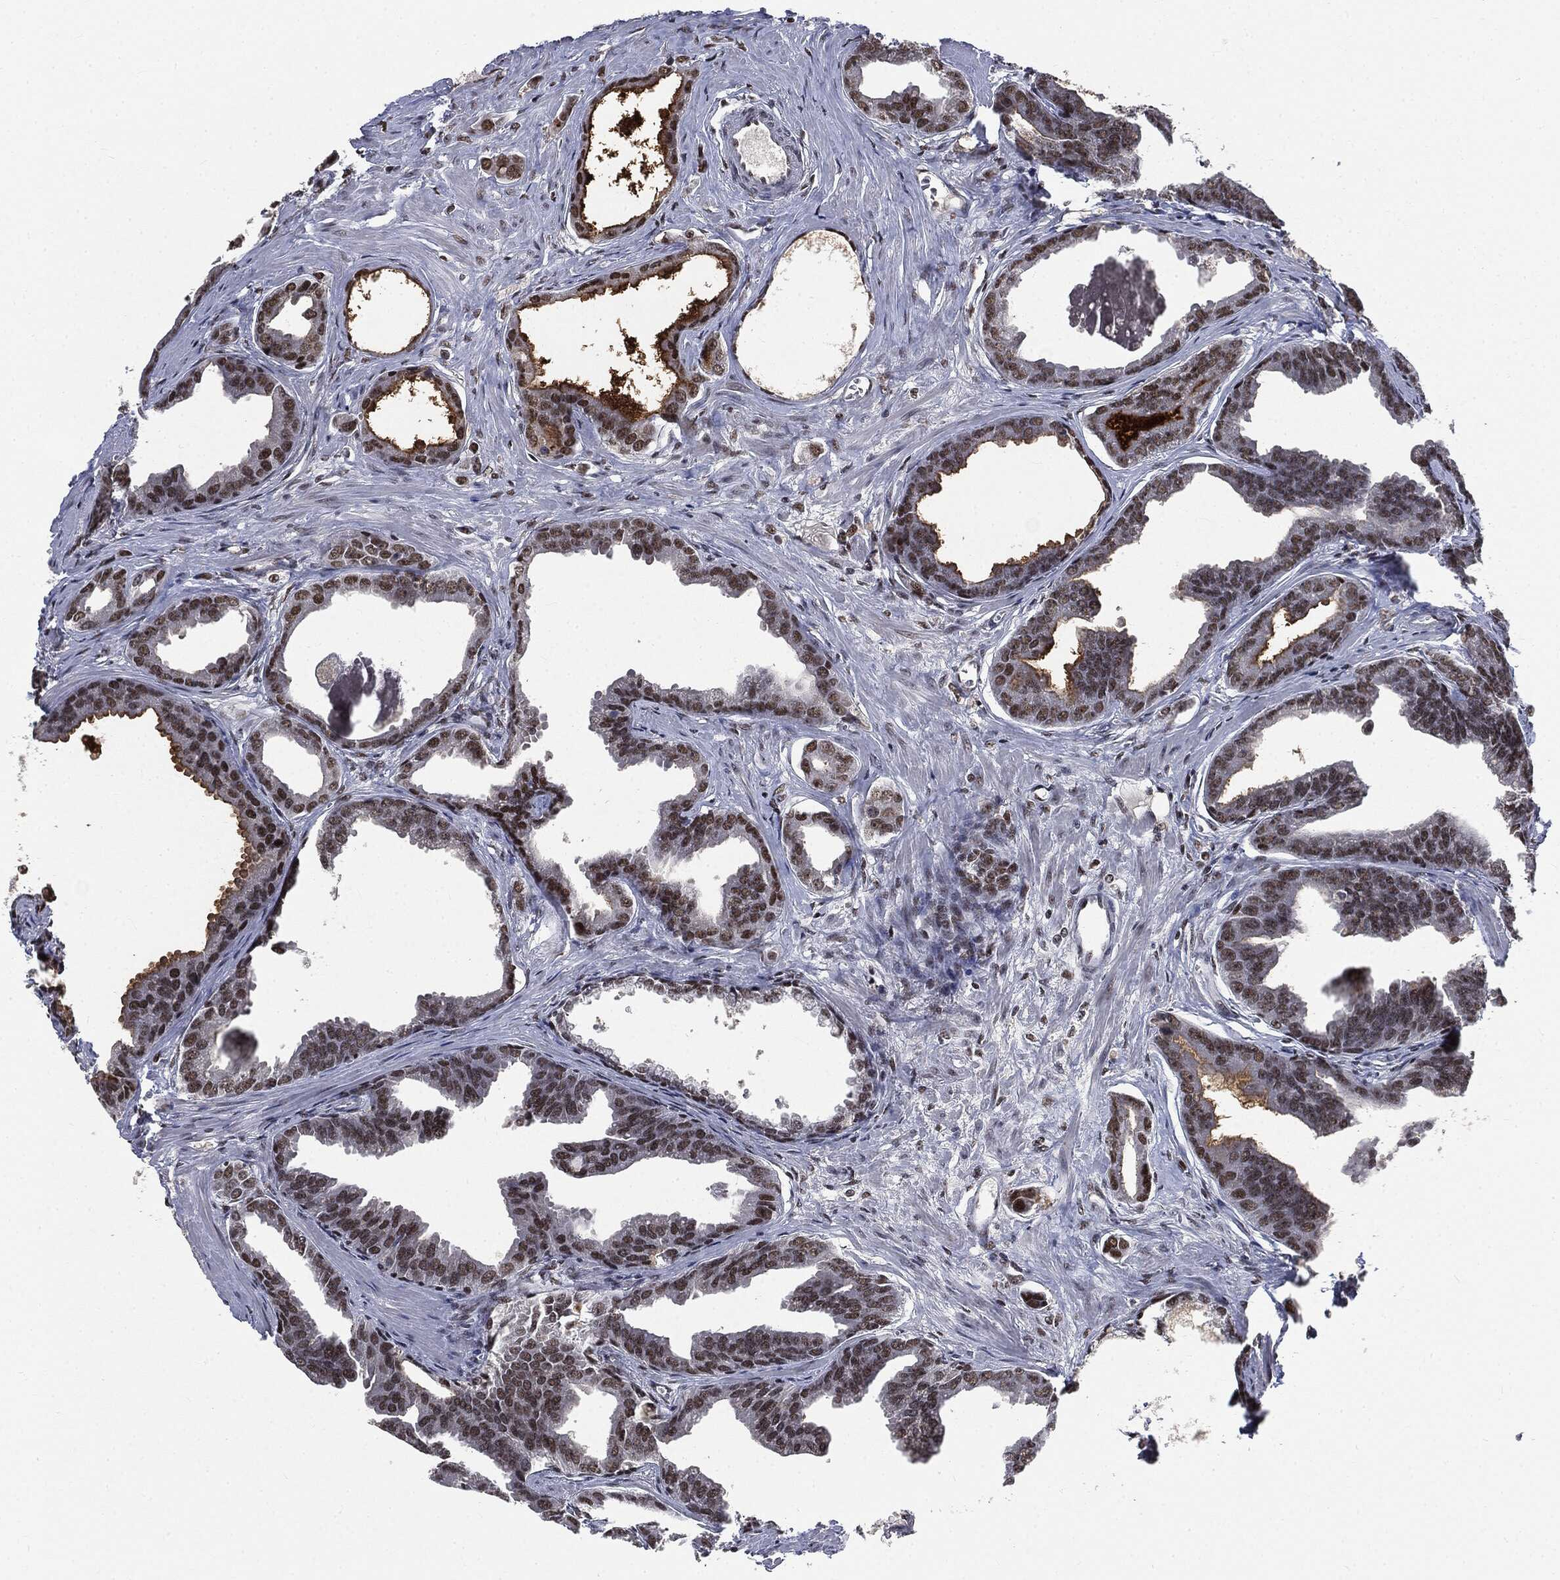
{"staining": {"intensity": "moderate", "quantity": "25%-75%", "location": "nuclear"}, "tissue": "prostate cancer", "cell_type": "Tumor cells", "image_type": "cancer", "snomed": [{"axis": "morphology", "description": "Adenocarcinoma, NOS"}, {"axis": "topography", "description": "Prostate"}], "caption": "Moderate nuclear expression is present in about 25%-75% of tumor cells in prostate adenocarcinoma.", "gene": "DPH2", "patient": {"sex": "male", "age": 66}}